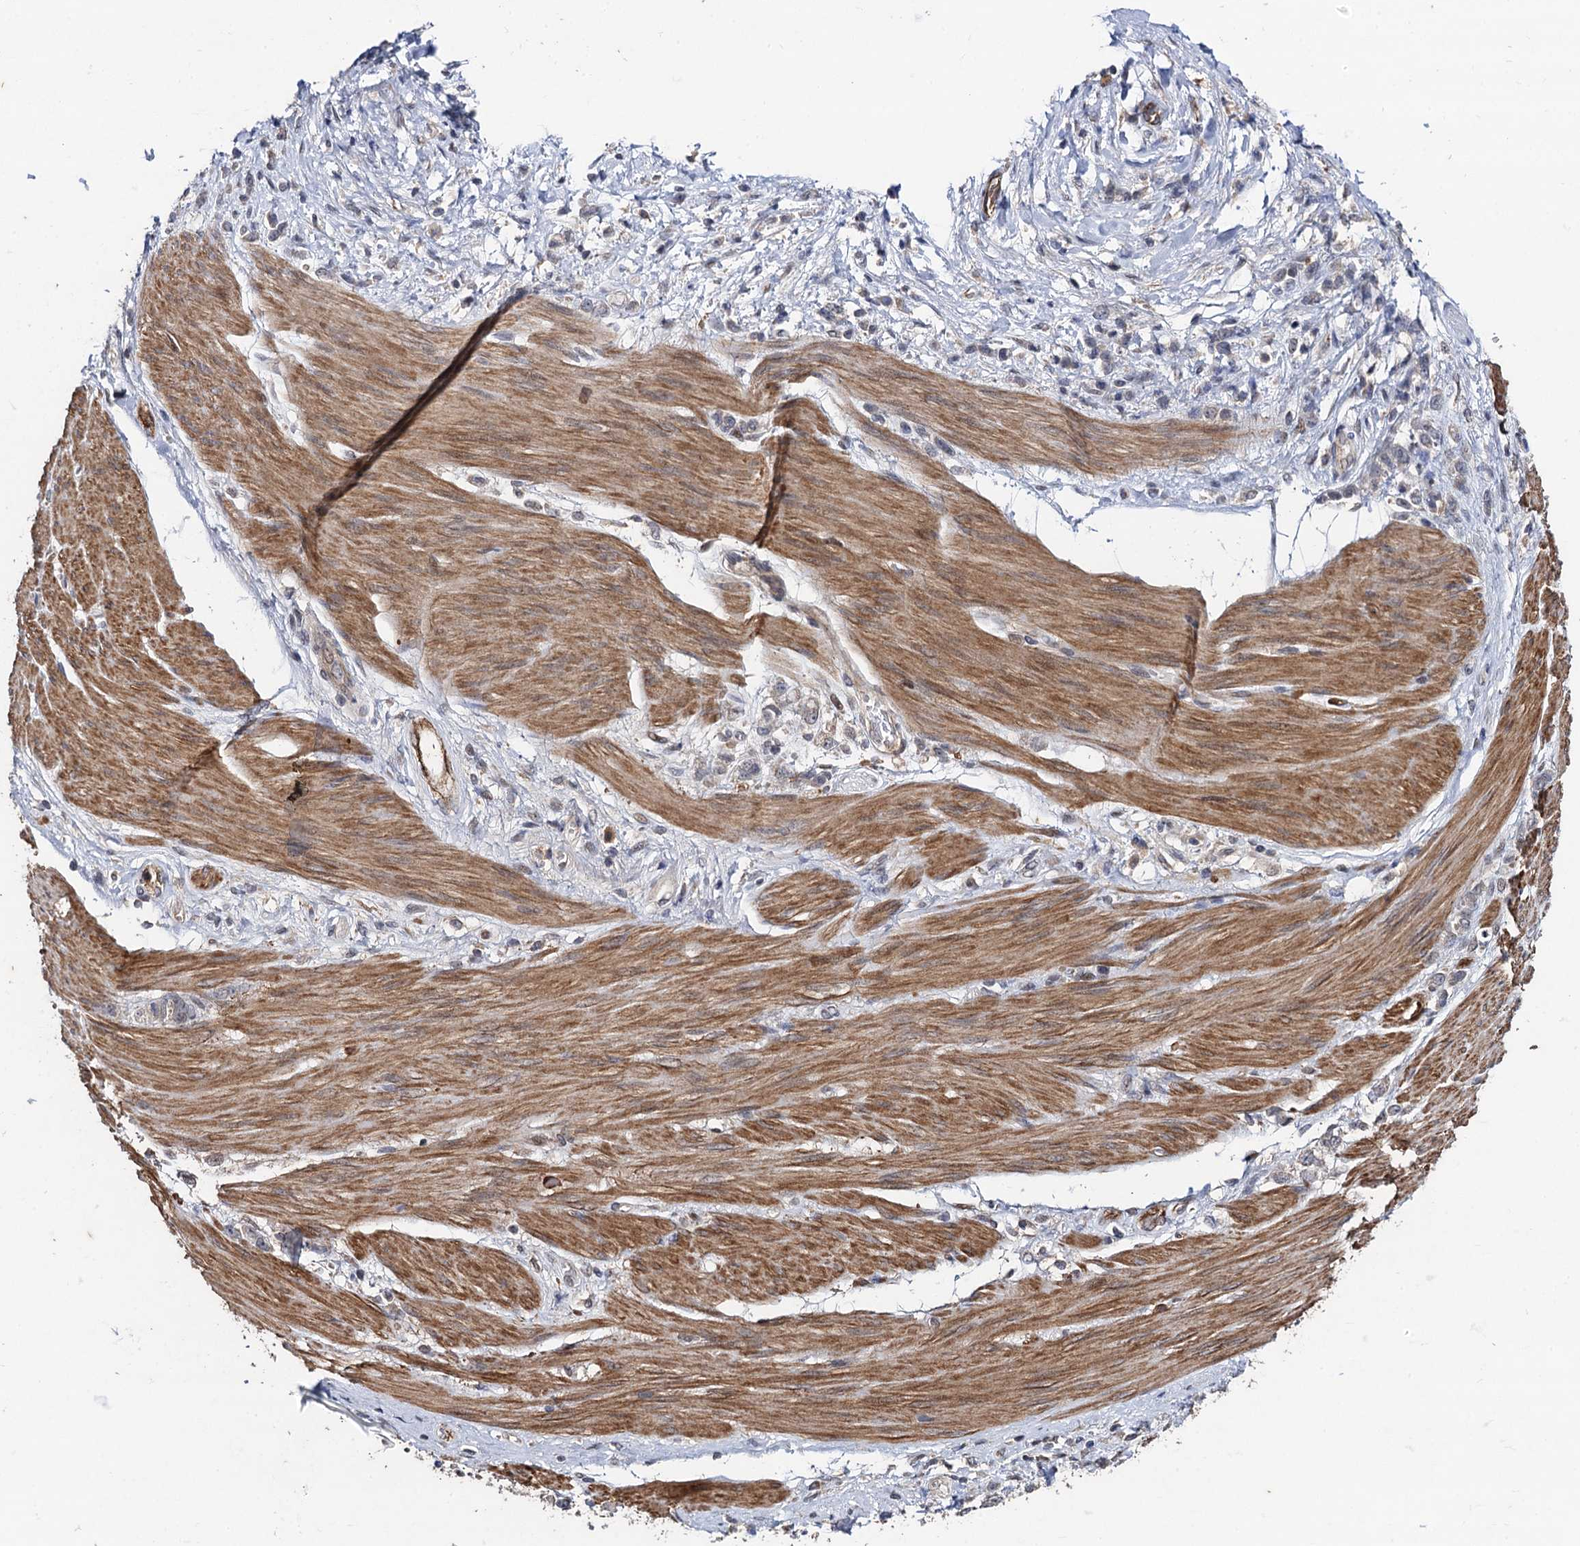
{"staining": {"intensity": "weak", "quantity": "<25%", "location": "cytoplasmic/membranous"}, "tissue": "stomach cancer", "cell_type": "Tumor cells", "image_type": "cancer", "snomed": [{"axis": "morphology", "description": "Adenocarcinoma, NOS"}, {"axis": "topography", "description": "Stomach"}], "caption": "IHC of stomach adenocarcinoma exhibits no expression in tumor cells.", "gene": "PPTC7", "patient": {"sex": "female", "age": 60}}